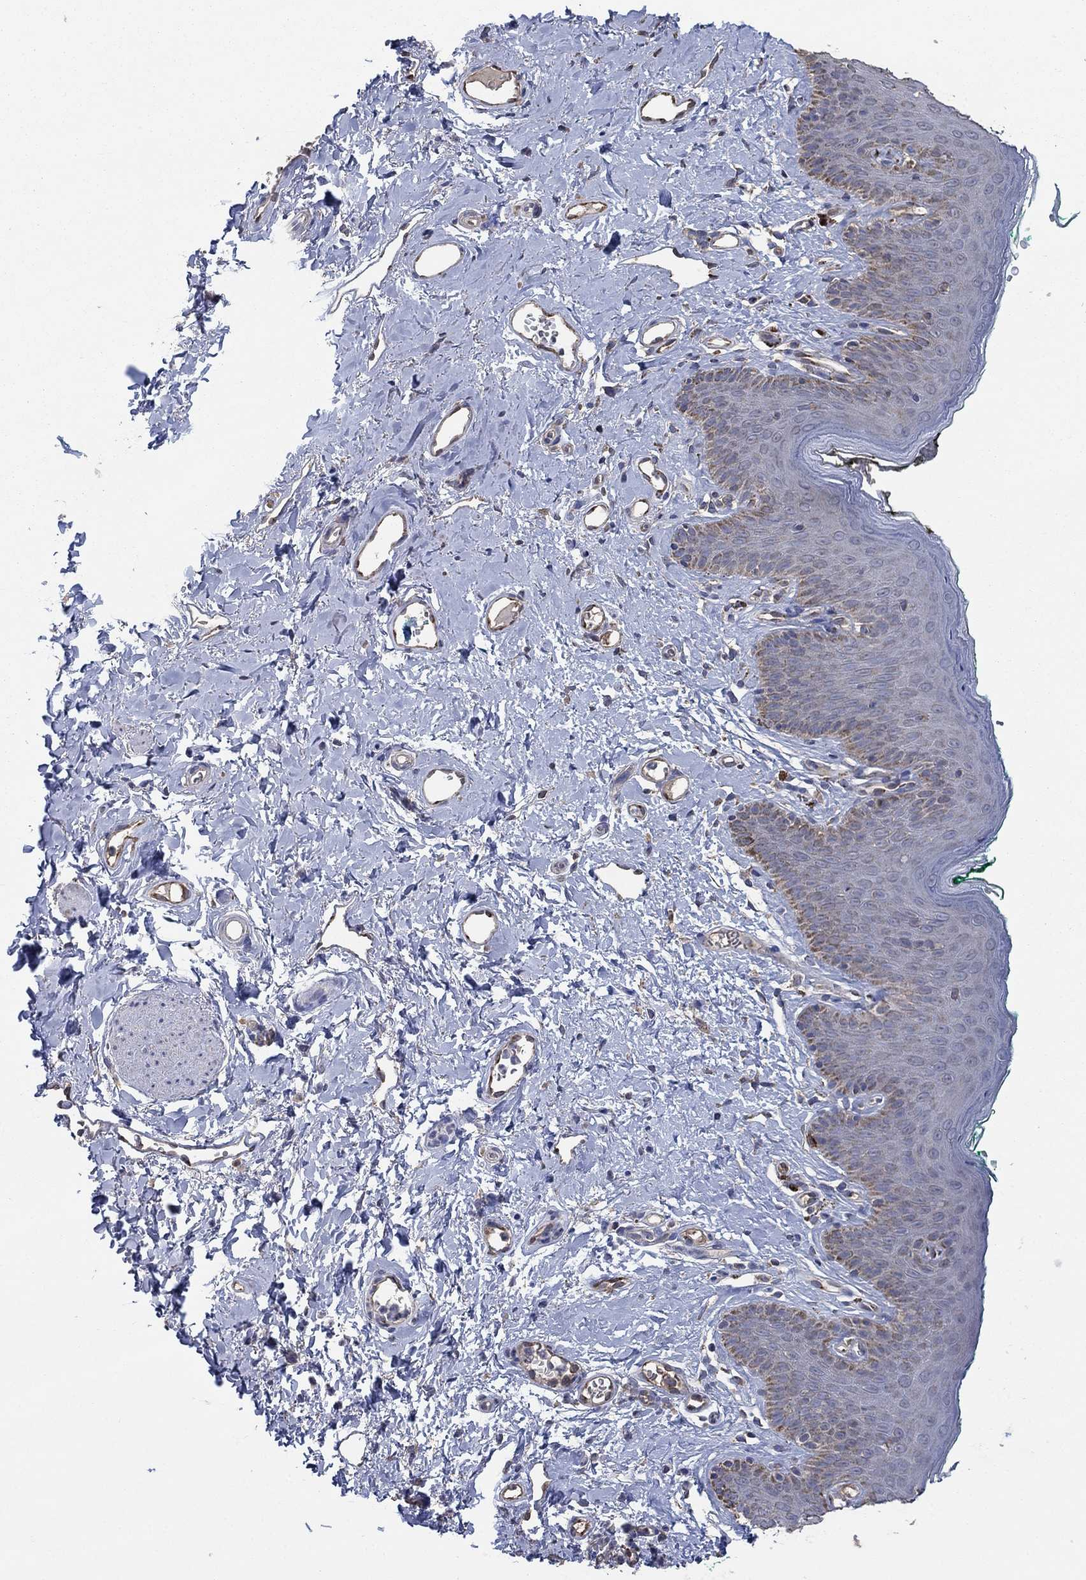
{"staining": {"intensity": "negative", "quantity": "none", "location": "none"}, "tissue": "skin", "cell_type": "Epidermal cells", "image_type": "normal", "snomed": [{"axis": "morphology", "description": "Normal tissue, NOS"}, {"axis": "topography", "description": "Vulva"}], "caption": "An immunohistochemistry image of unremarkable skin is shown. There is no staining in epidermal cells of skin.", "gene": "HID1", "patient": {"sex": "female", "age": 66}}